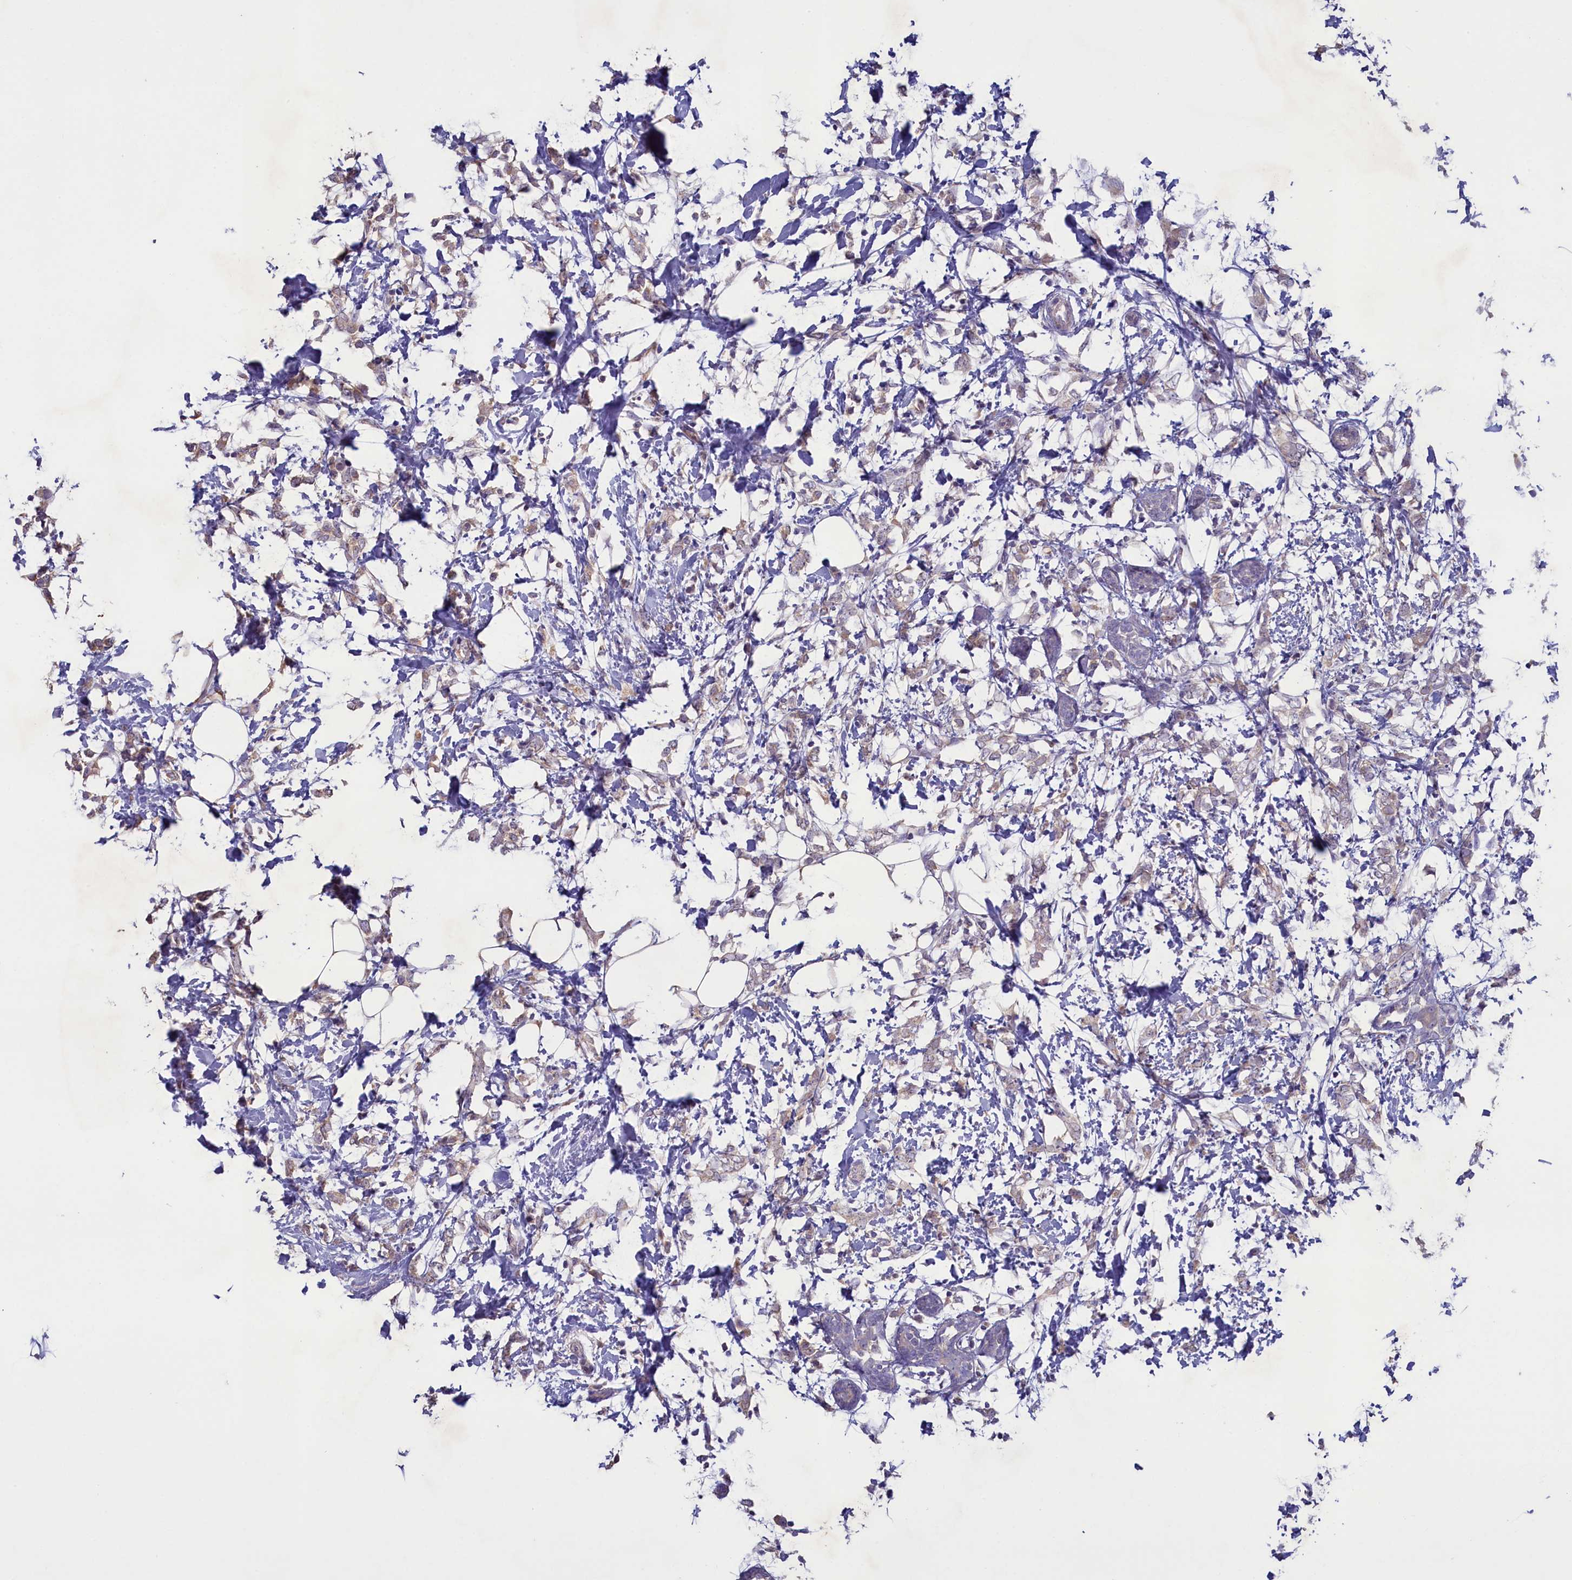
{"staining": {"intensity": "weak", "quantity": "<25%", "location": "cytoplasmic/membranous"}, "tissue": "breast cancer", "cell_type": "Tumor cells", "image_type": "cancer", "snomed": [{"axis": "morphology", "description": "Normal tissue, NOS"}, {"axis": "morphology", "description": "Lobular carcinoma"}, {"axis": "topography", "description": "Breast"}], "caption": "An immunohistochemistry image of lobular carcinoma (breast) is shown. There is no staining in tumor cells of lobular carcinoma (breast). (DAB immunohistochemistry, high magnification).", "gene": "ATF7IP2", "patient": {"sex": "female", "age": 47}}